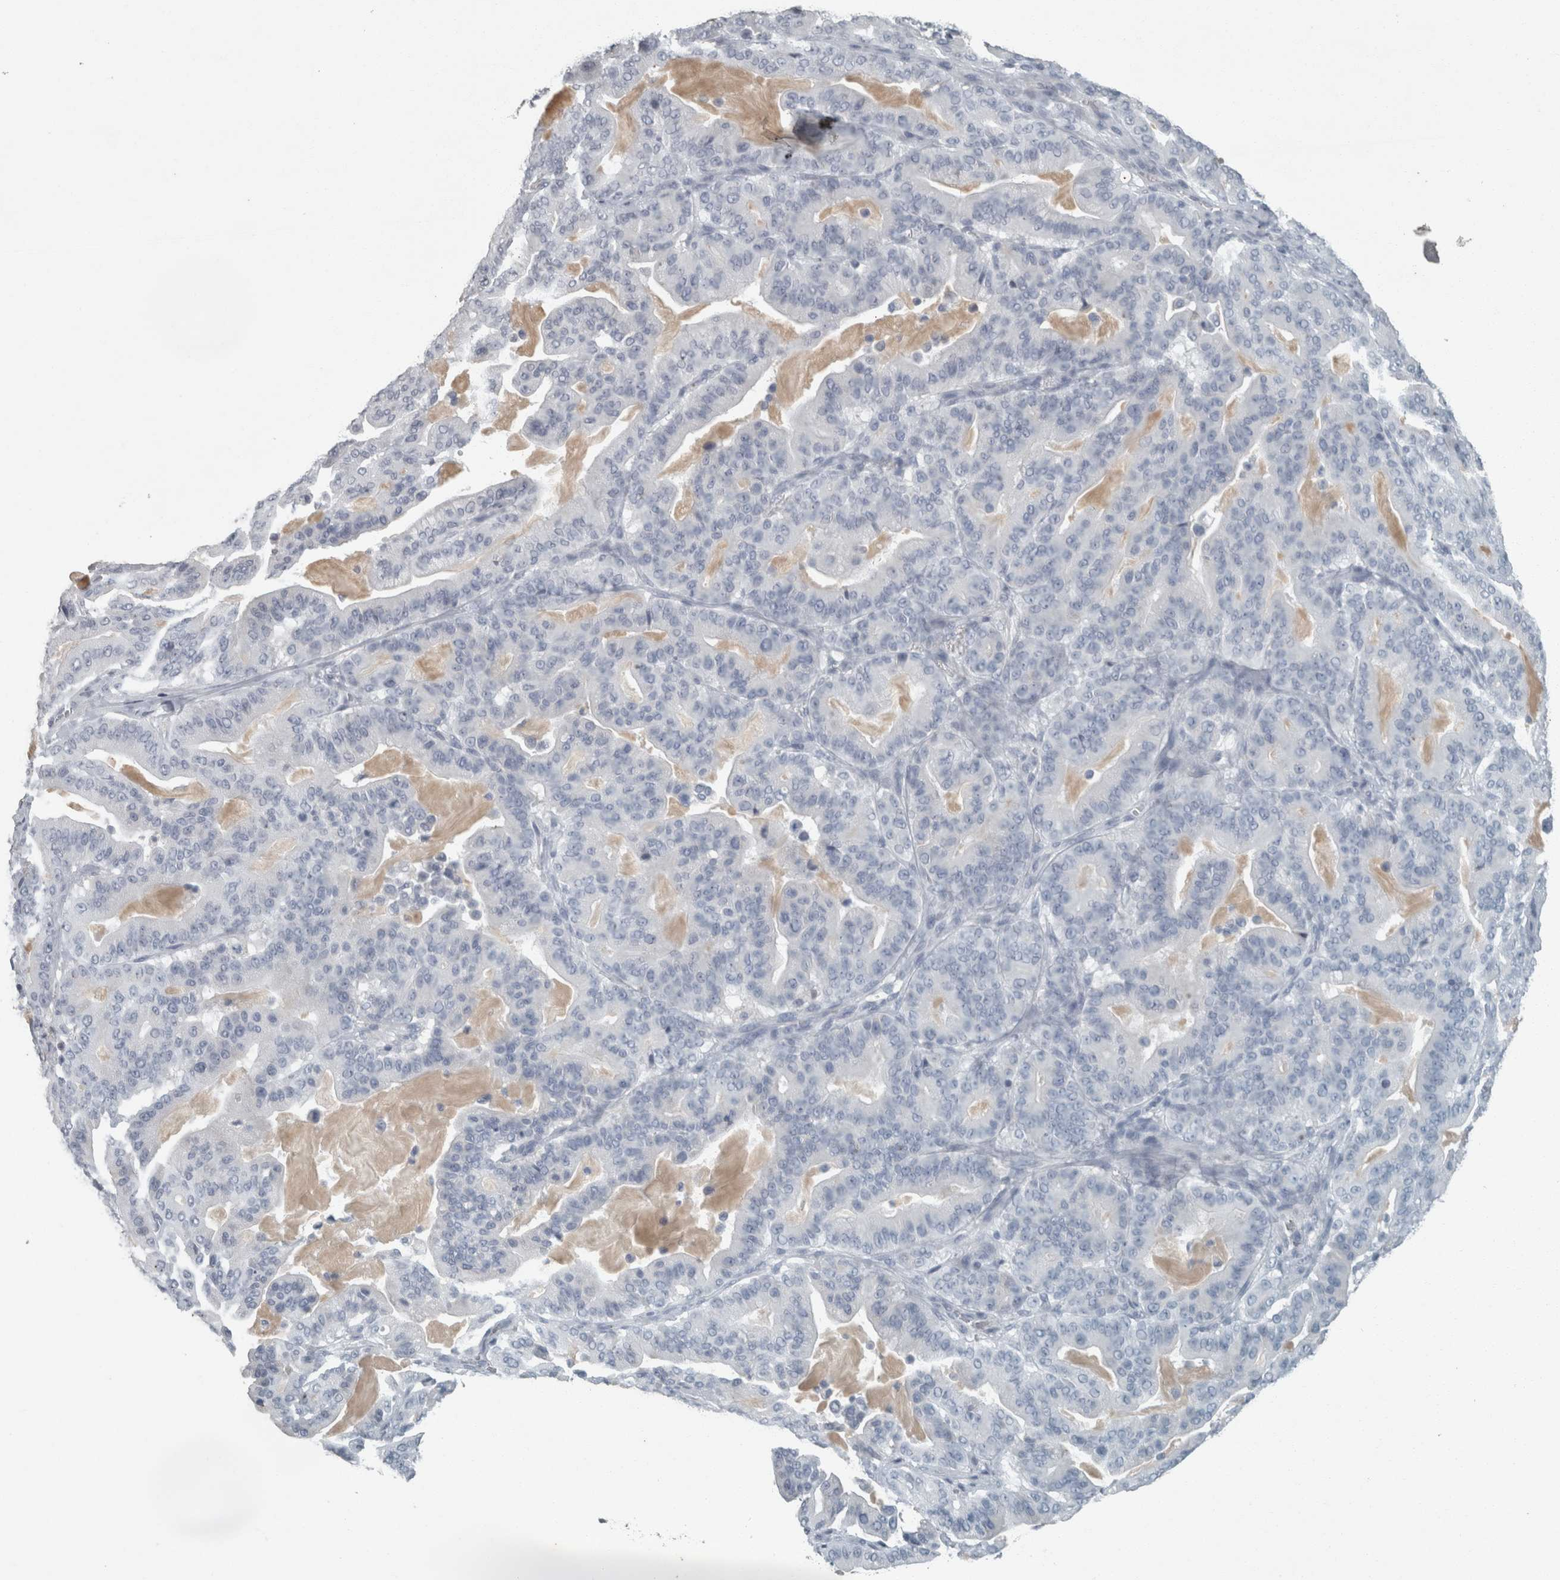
{"staining": {"intensity": "negative", "quantity": "none", "location": "none"}, "tissue": "pancreatic cancer", "cell_type": "Tumor cells", "image_type": "cancer", "snomed": [{"axis": "morphology", "description": "Adenocarcinoma, NOS"}, {"axis": "topography", "description": "Pancreas"}], "caption": "This is an immunohistochemistry (IHC) micrograph of human pancreatic cancer. There is no expression in tumor cells.", "gene": "CHL1", "patient": {"sex": "male", "age": 63}}